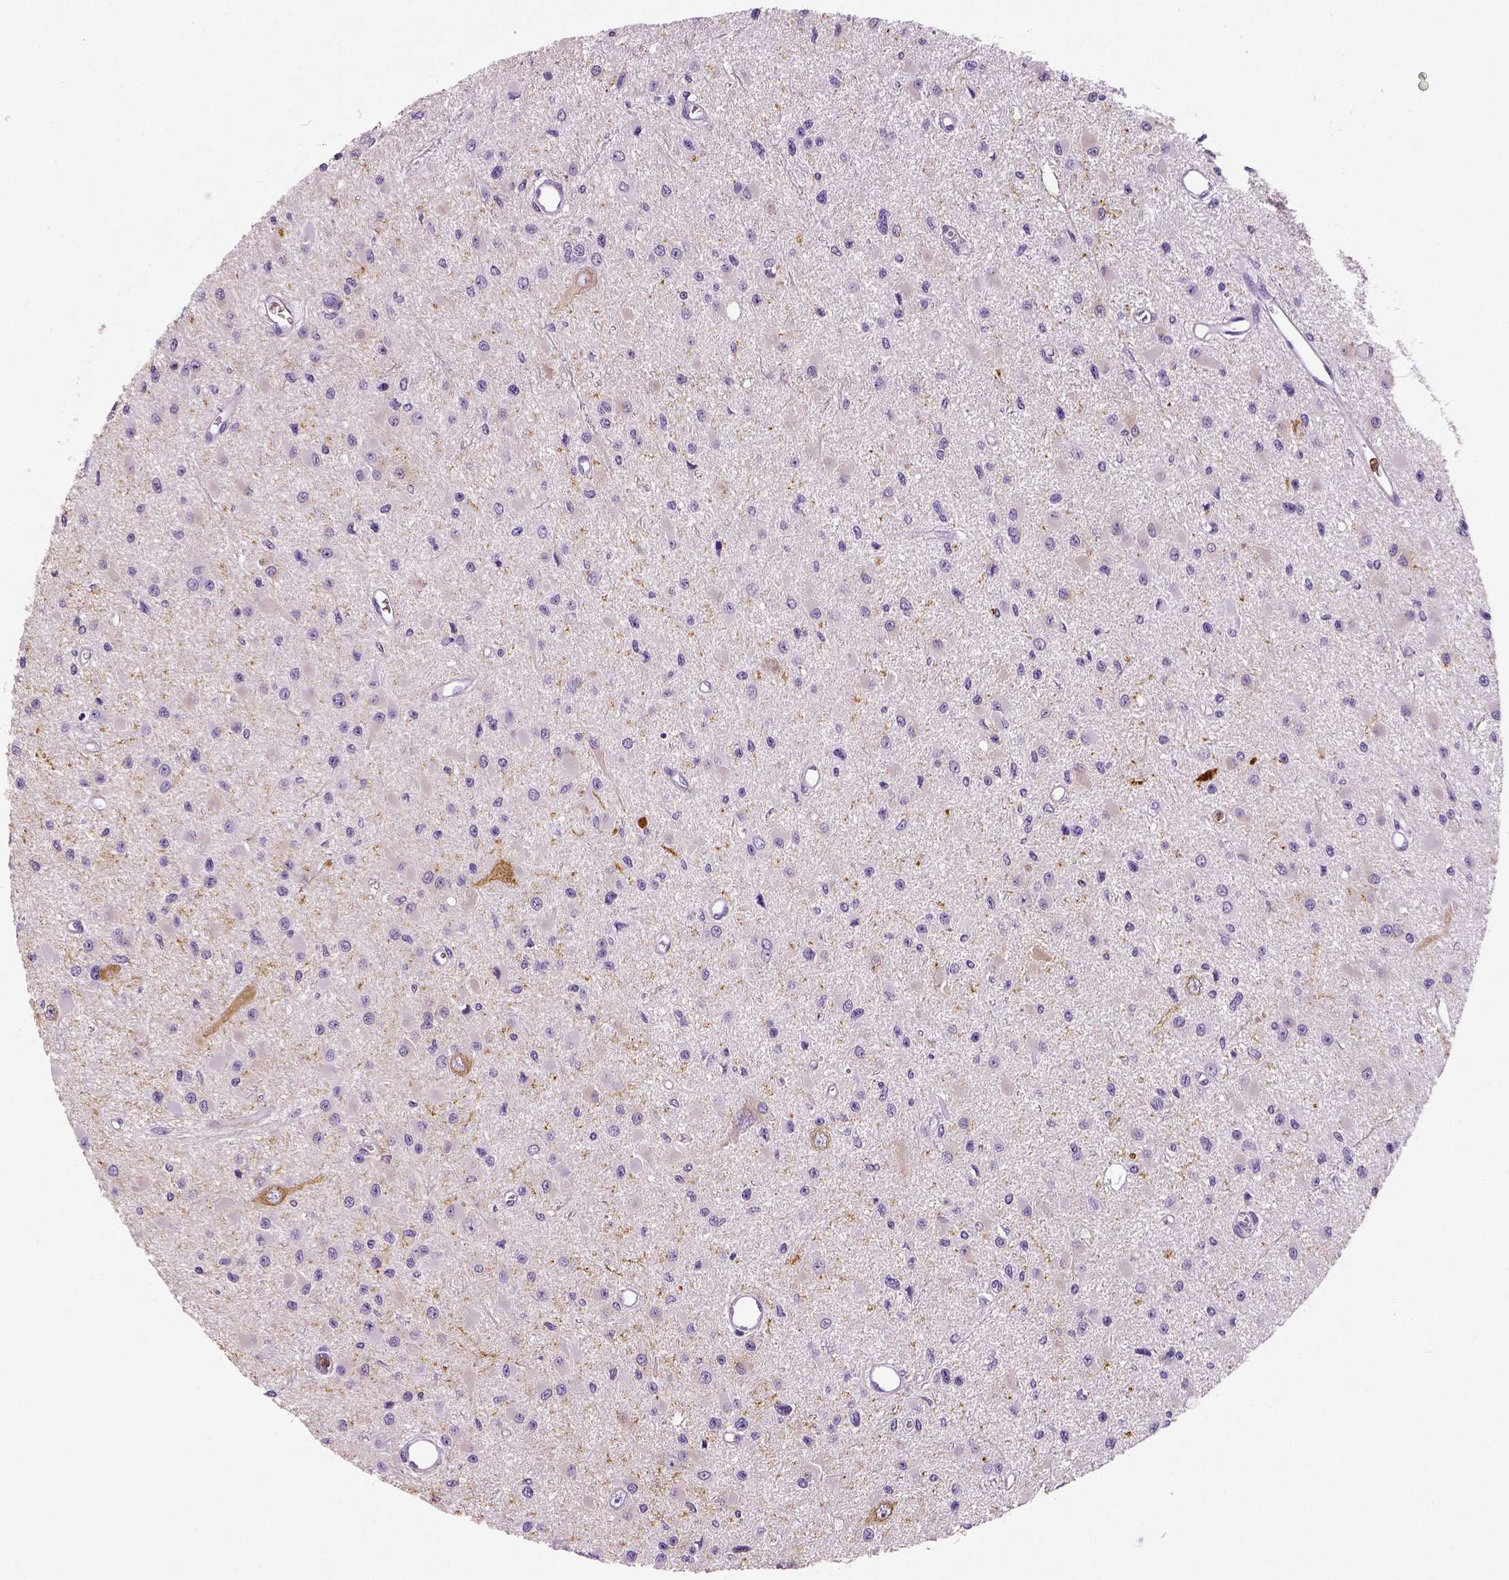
{"staining": {"intensity": "negative", "quantity": "none", "location": "none"}, "tissue": "glioma", "cell_type": "Tumor cells", "image_type": "cancer", "snomed": [{"axis": "morphology", "description": "Glioma, malignant, High grade"}, {"axis": "topography", "description": "Brain"}], "caption": "A high-resolution histopathology image shows IHC staining of glioma, which demonstrates no significant staining in tumor cells.", "gene": "NECAB2", "patient": {"sex": "male", "age": 54}}